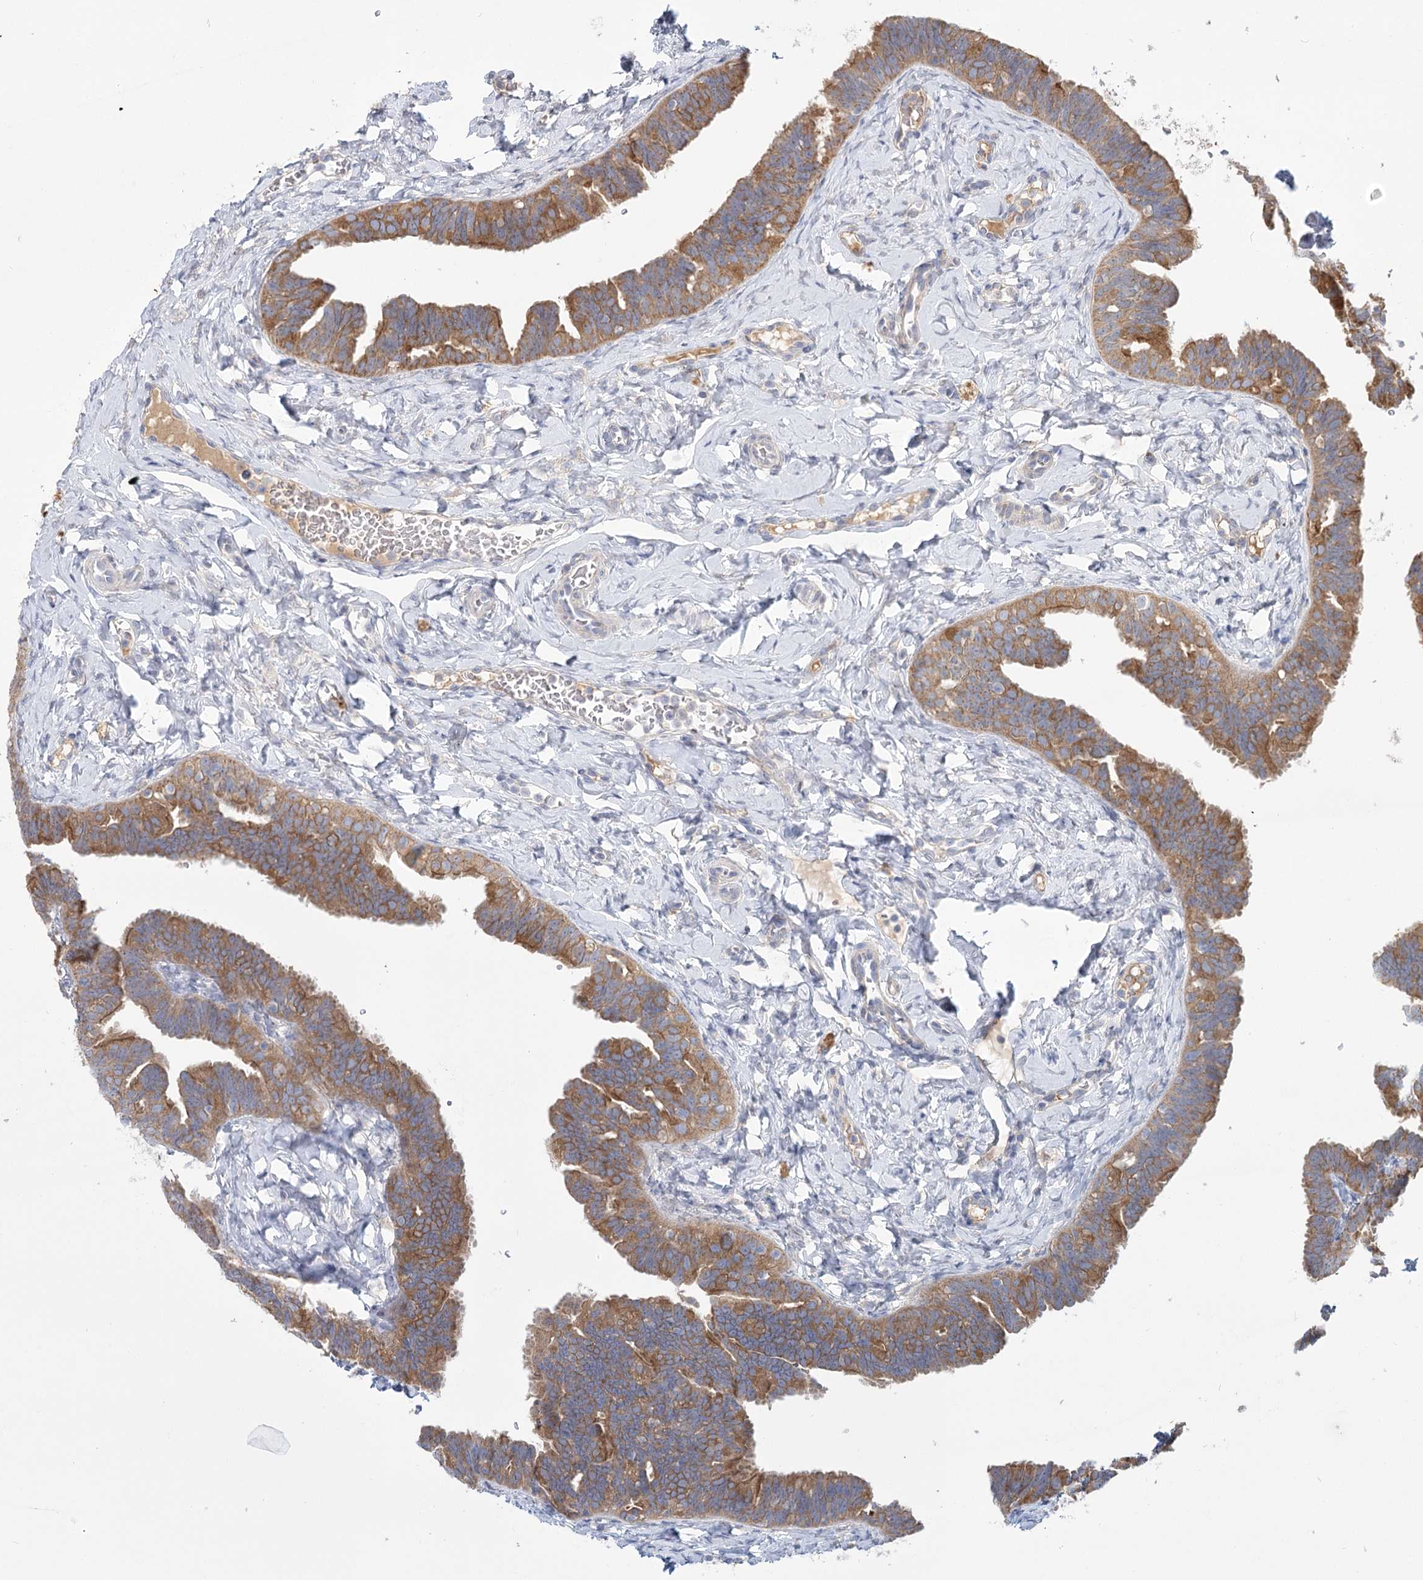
{"staining": {"intensity": "moderate", "quantity": ">75%", "location": "cytoplasmic/membranous"}, "tissue": "fallopian tube", "cell_type": "Glandular cells", "image_type": "normal", "snomed": [{"axis": "morphology", "description": "Normal tissue, NOS"}, {"axis": "topography", "description": "Fallopian tube"}], "caption": "Normal fallopian tube displays moderate cytoplasmic/membranous staining in about >75% of glandular cells, visualized by immunohistochemistry.", "gene": "ARHGAP44", "patient": {"sex": "female", "age": 65}}